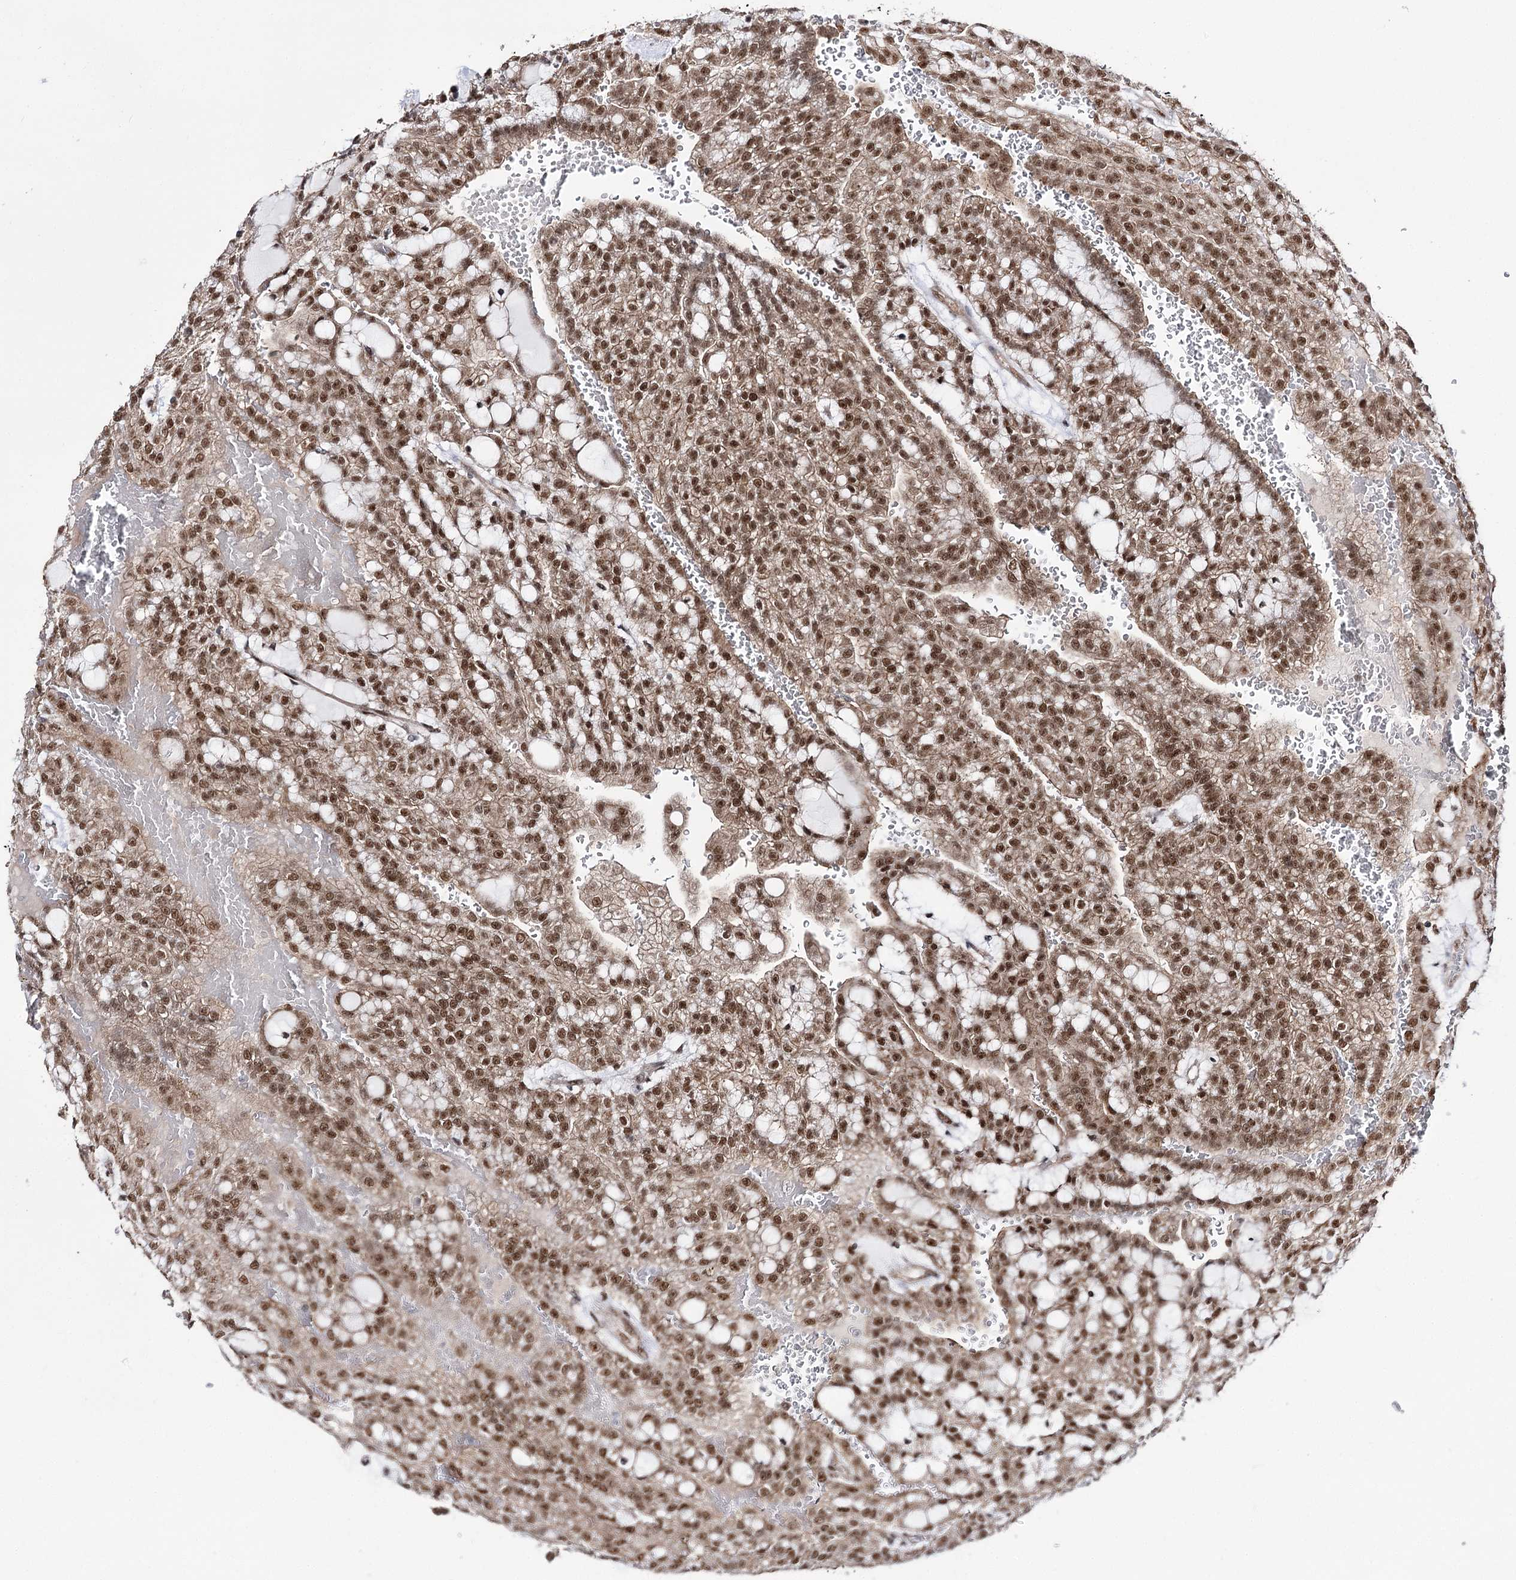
{"staining": {"intensity": "moderate", "quantity": ">75%", "location": "cytoplasmic/membranous,nuclear"}, "tissue": "renal cancer", "cell_type": "Tumor cells", "image_type": "cancer", "snomed": [{"axis": "morphology", "description": "Adenocarcinoma, NOS"}, {"axis": "topography", "description": "Kidney"}], "caption": "About >75% of tumor cells in human renal adenocarcinoma show moderate cytoplasmic/membranous and nuclear protein positivity as visualized by brown immunohistochemical staining.", "gene": "VGLL4", "patient": {"sex": "male", "age": 63}}